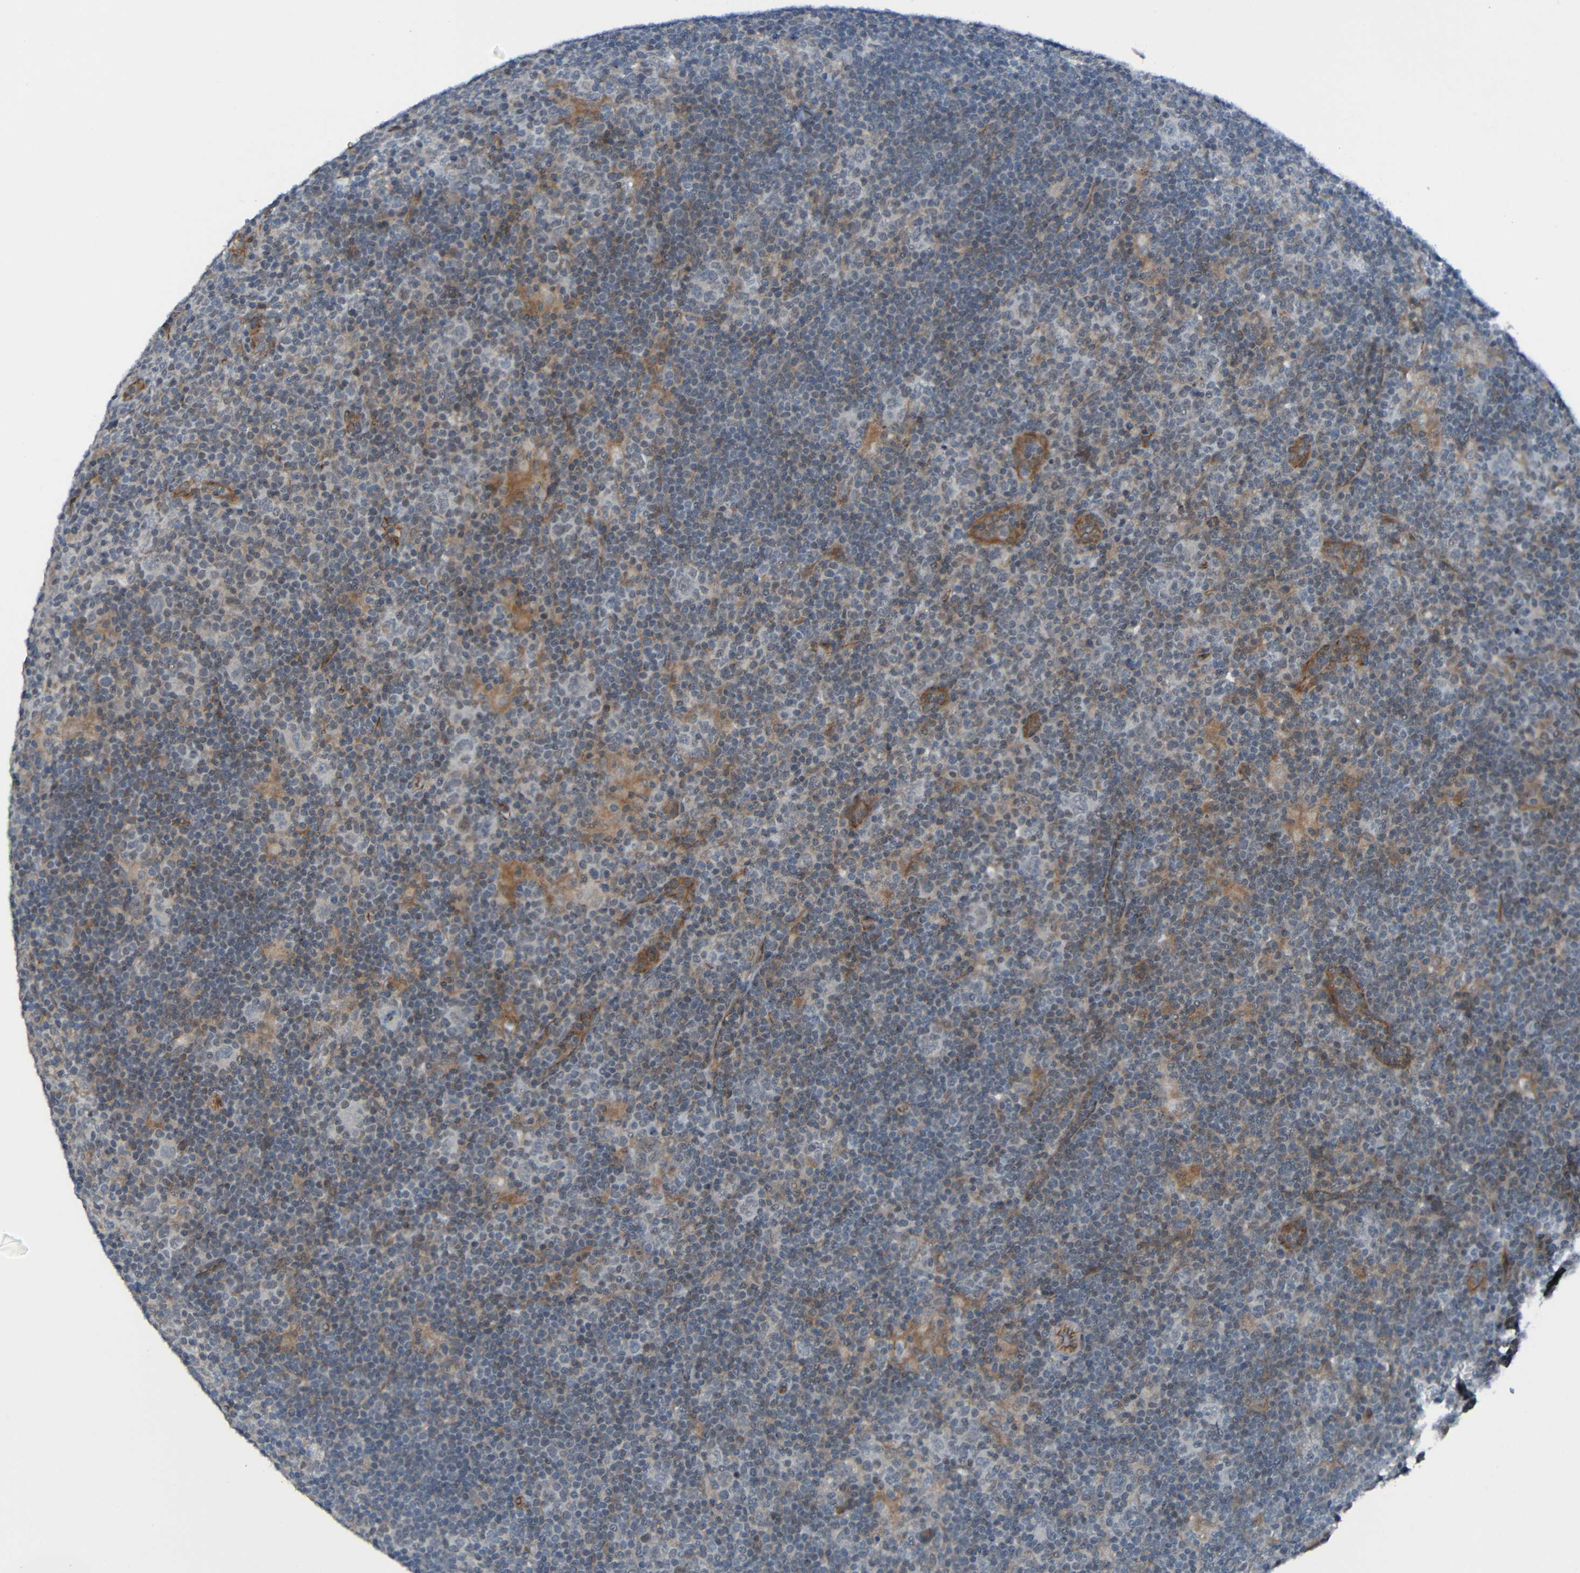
{"staining": {"intensity": "negative", "quantity": "none", "location": "none"}, "tissue": "lymphoma", "cell_type": "Tumor cells", "image_type": "cancer", "snomed": [{"axis": "morphology", "description": "Hodgkin's disease, NOS"}, {"axis": "topography", "description": "Lymph node"}], "caption": "A high-resolution image shows IHC staining of lymphoma, which exhibits no significant expression in tumor cells.", "gene": "LGR5", "patient": {"sex": "female", "age": 57}}